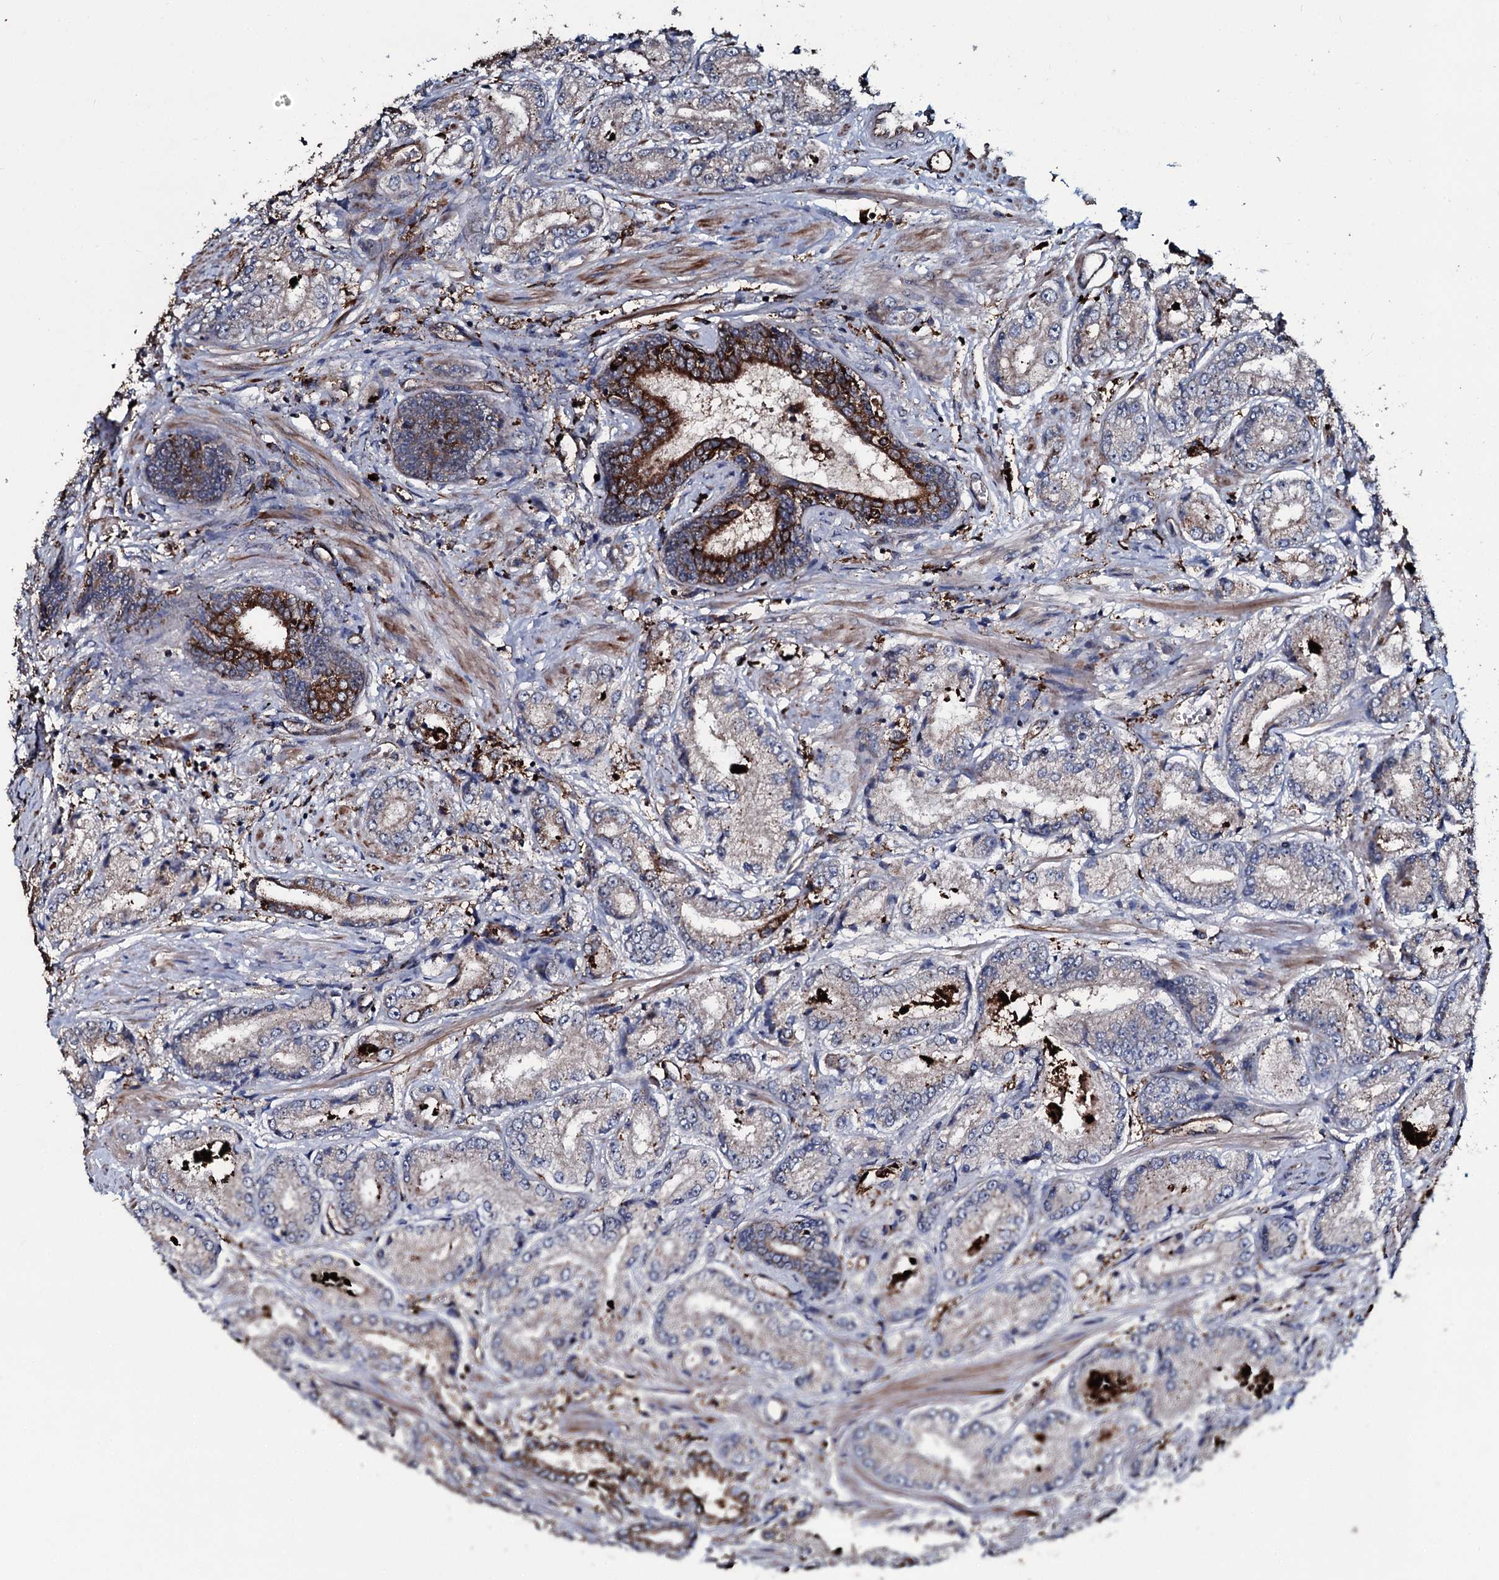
{"staining": {"intensity": "weak", "quantity": "25%-75%", "location": "cytoplasmic/membranous"}, "tissue": "prostate cancer", "cell_type": "Tumor cells", "image_type": "cancer", "snomed": [{"axis": "morphology", "description": "Adenocarcinoma, High grade"}, {"axis": "topography", "description": "Prostate"}], "caption": "Prostate cancer stained with a protein marker reveals weak staining in tumor cells.", "gene": "TPGS2", "patient": {"sex": "male", "age": 59}}